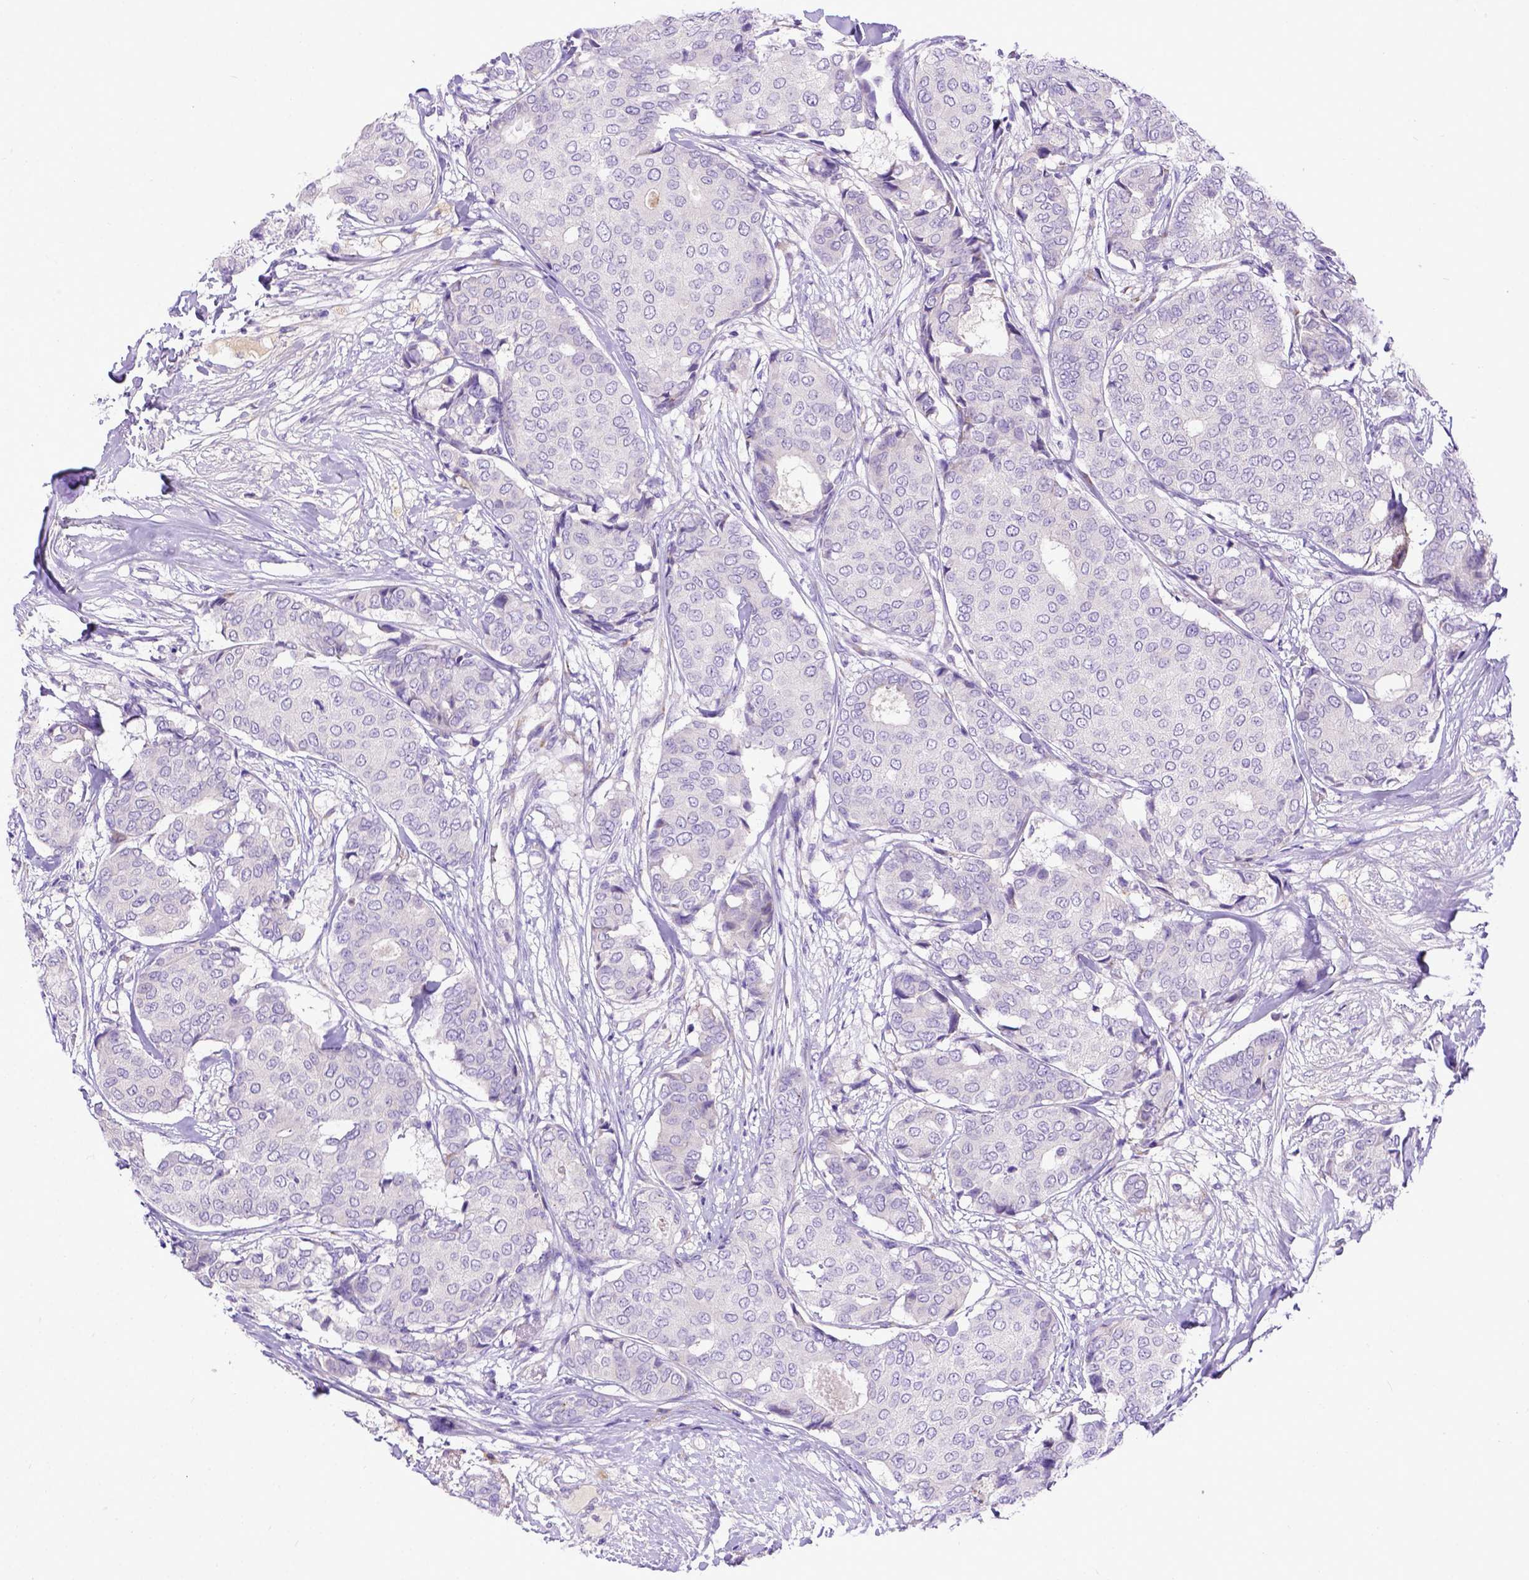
{"staining": {"intensity": "negative", "quantity": "none", "location": "none"}, "tissue": "breast cancer", "cell_type": "Tumor cells", "image_type": "cancer", "snomed": [{"axis": "morphology", "description": "Duct carcinoma"}, {"axis": "topography", "description": "Breast"}], "caption": "Tumor cells are negative for brown protein staining in breast cancer (intraductal carcinoma).", "gene": "CFAP300", "patient": {"sex": "female", "age": 75}}